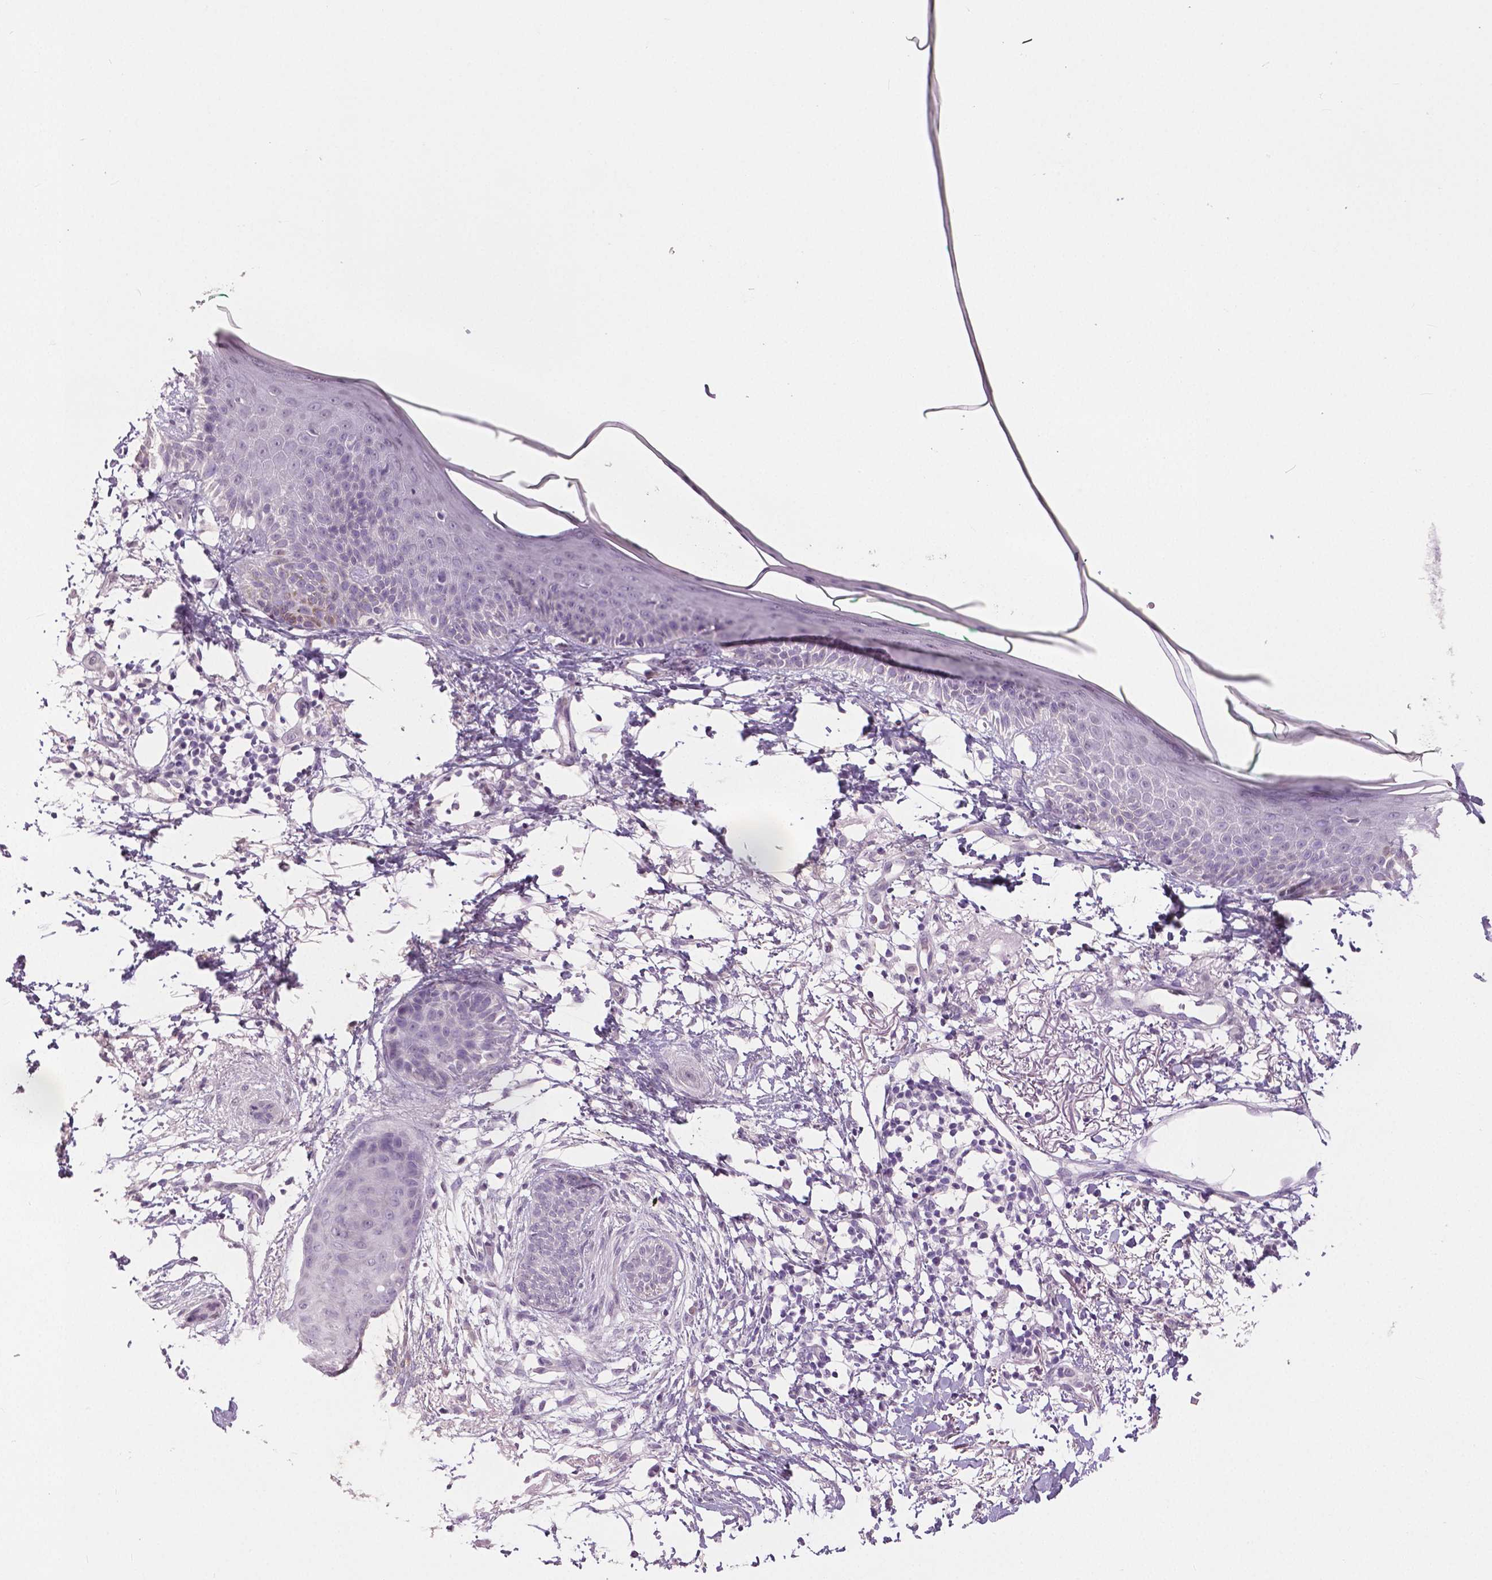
{"staining": {"intensity": "negative", "quantity": "none", "location": "none"}, "tissue": "skin cancer", "cell_type": "Tumor cells", "image_type": "cancer", "snomed": [{"axis": "morphology", "description": "Normal tissue, NOS"}, {"axis": "morphology", "description": "Basal cell carcinoma"}, {"axis": "topography", "description": "Skin"}], "caption": "Immunohistochemical staining of human skin basal cell carcinoma exhibits no significant expression in tumor cells.", "gene": "NECAB1", "patient": {"sex": "male", "age": 84}}